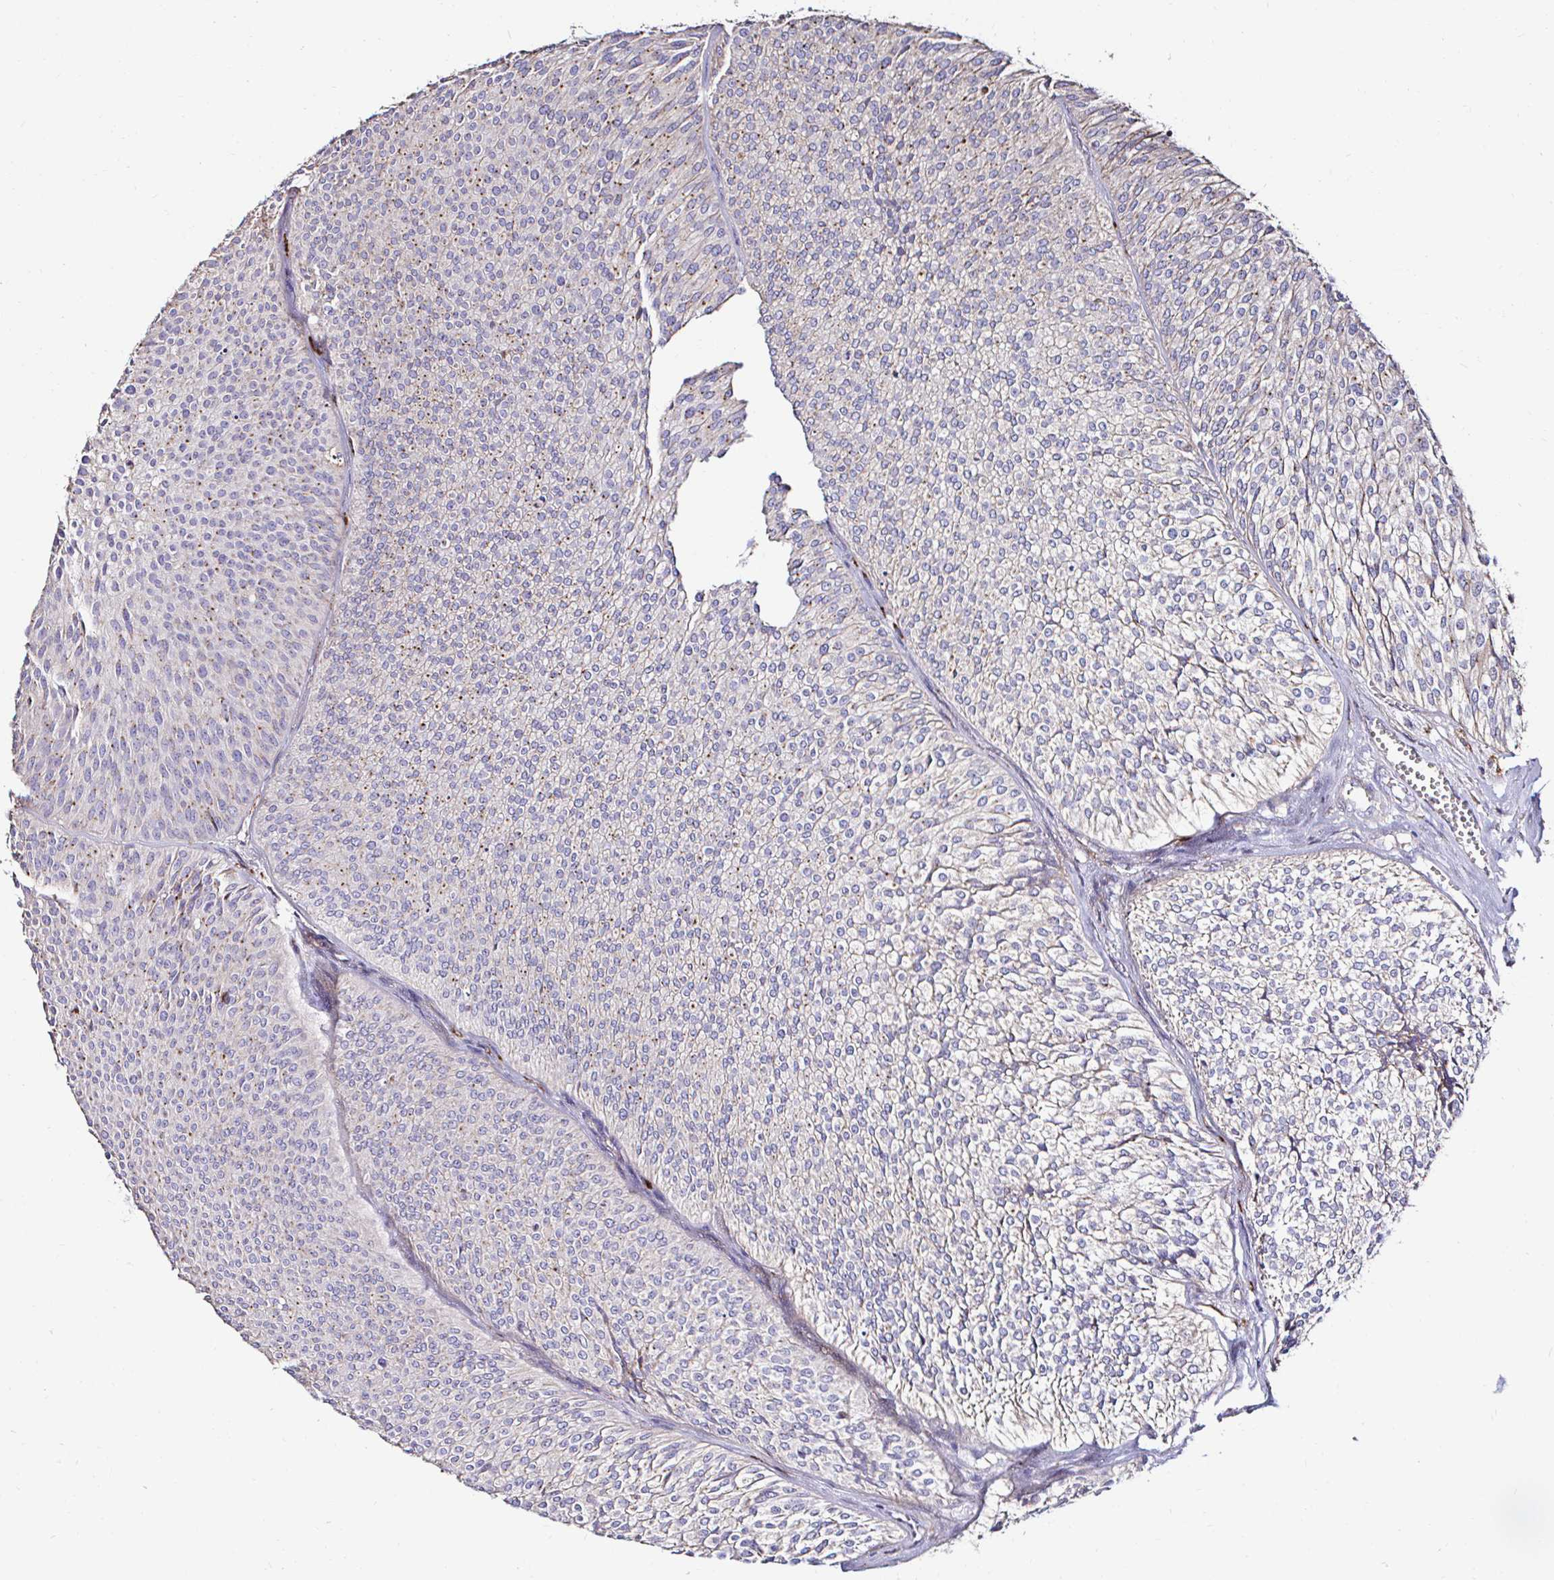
{"staining": {"intensity": "weak", "quantity": "<25%", "location": "cytoplasmic/membranous"}, "tissue": "urothelial cancer", "cell_type": "Tumor cells", "image_type": "cancer", "snomed": [{"axis": "morphology", "description": "Urothelial carcinoma, Low grade"}, {"axis": "topography", "description": "Urinary bladder"}], "caption": "This micrograph is of urothelial carcinoma (low-grade) stained with IHC to label a protein in brown with the nuclei are counter-stained blue. There is no staining in tumor cells. (Immunohistochemistry, brightfield microscopy, high magnification).", "gene": "GALNS", "patient": {"sex": "male", "age": 91}}